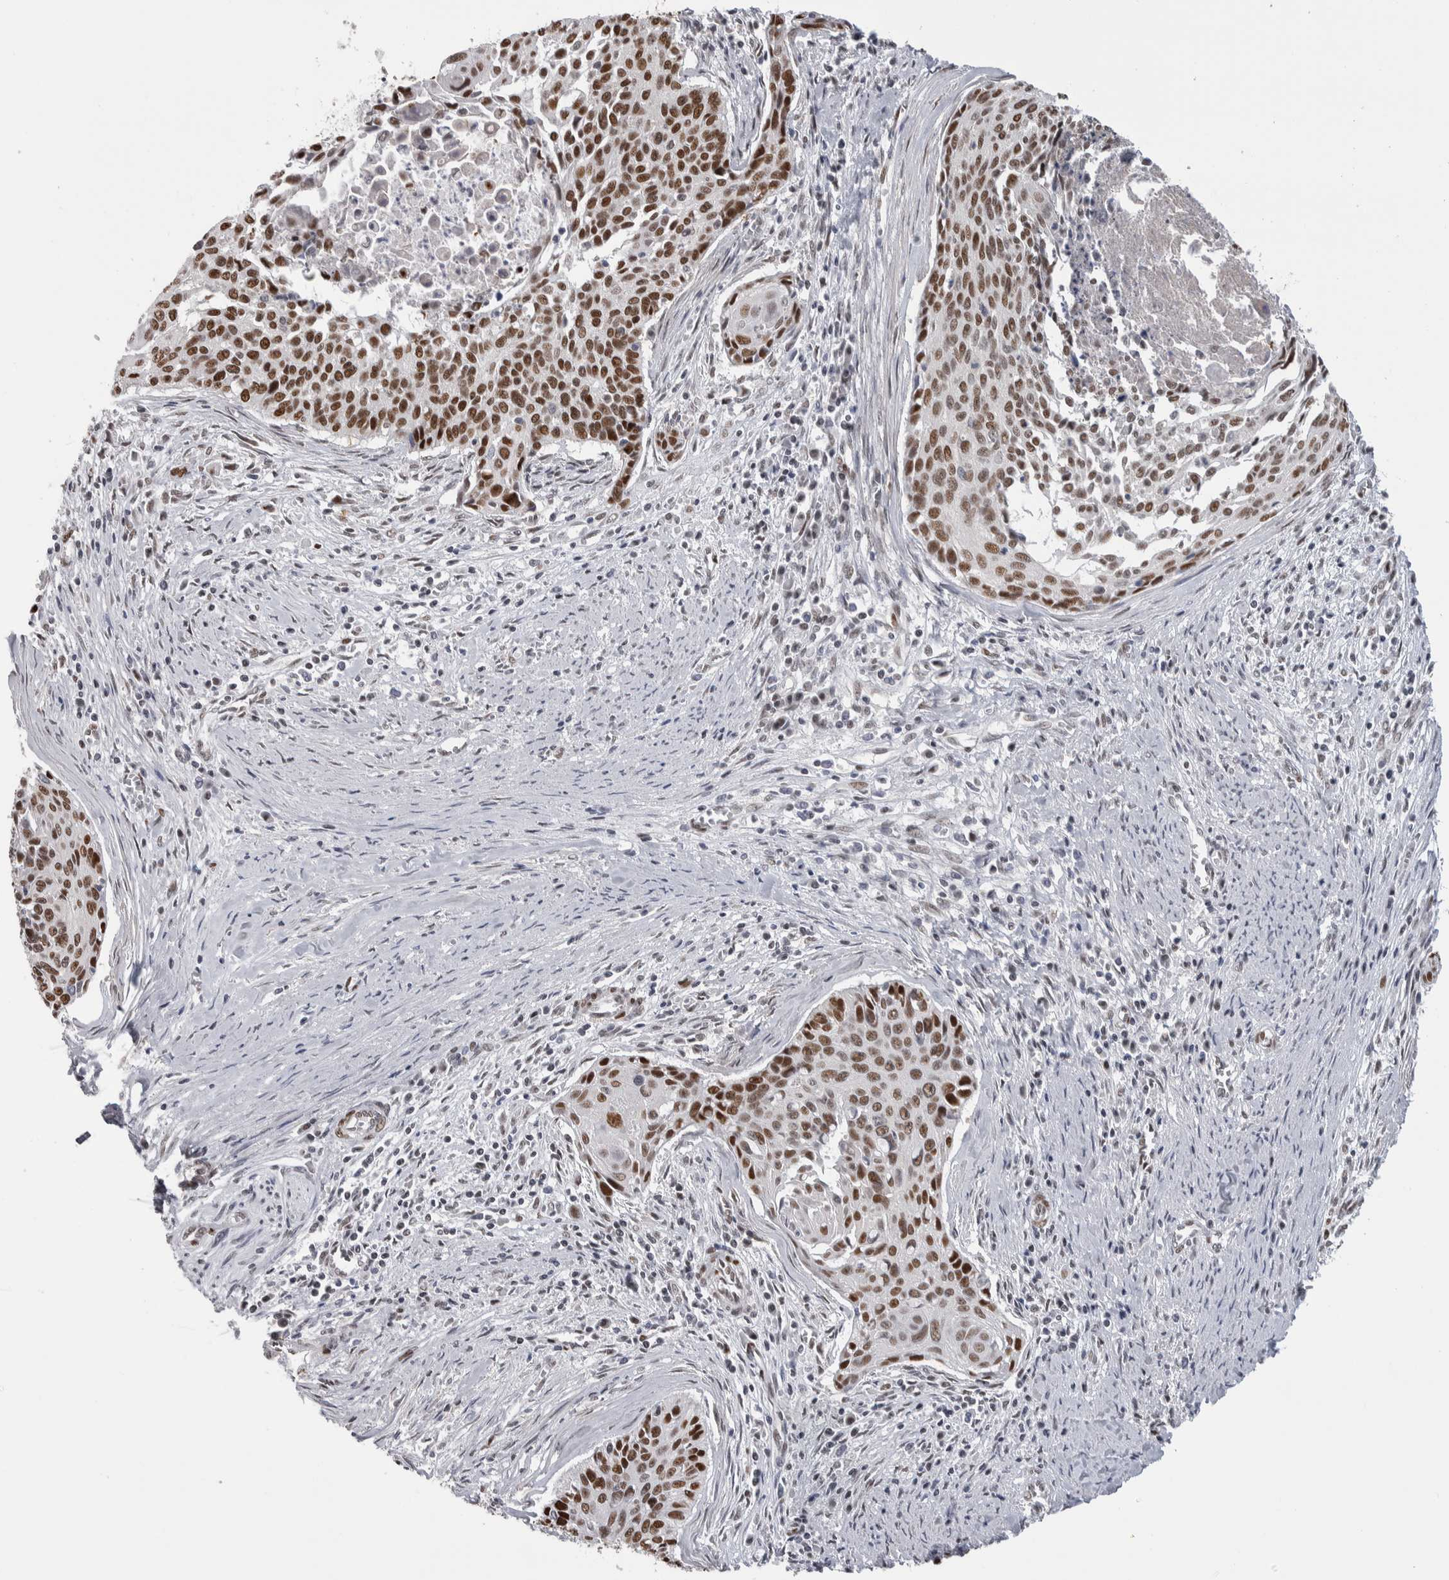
{"staining": {"intensity": "strong", "quantity": "25%-75%", "location": "nuclear"}, "tissue": "cervical cancer", "cell_type": "Tumor cells", "image_type": "cancer", "snomed": [{"axis": "morphology", "description": "Squamous cell carcinoma, NOS"}, {"axis": "topography", "description": "Cervix"}], "caption": "Protein staining shows strong nuclear expression in approximately 25%-75% of tumor cells in cervical squamous cell carcinoma. The staining is performed using DAB brown chromogen to label protein expression. The nuclei are counter-stained blue using hematoxylin.", "gene": "HEXIM2", "patient": {"sex": "female", "age": 55}}